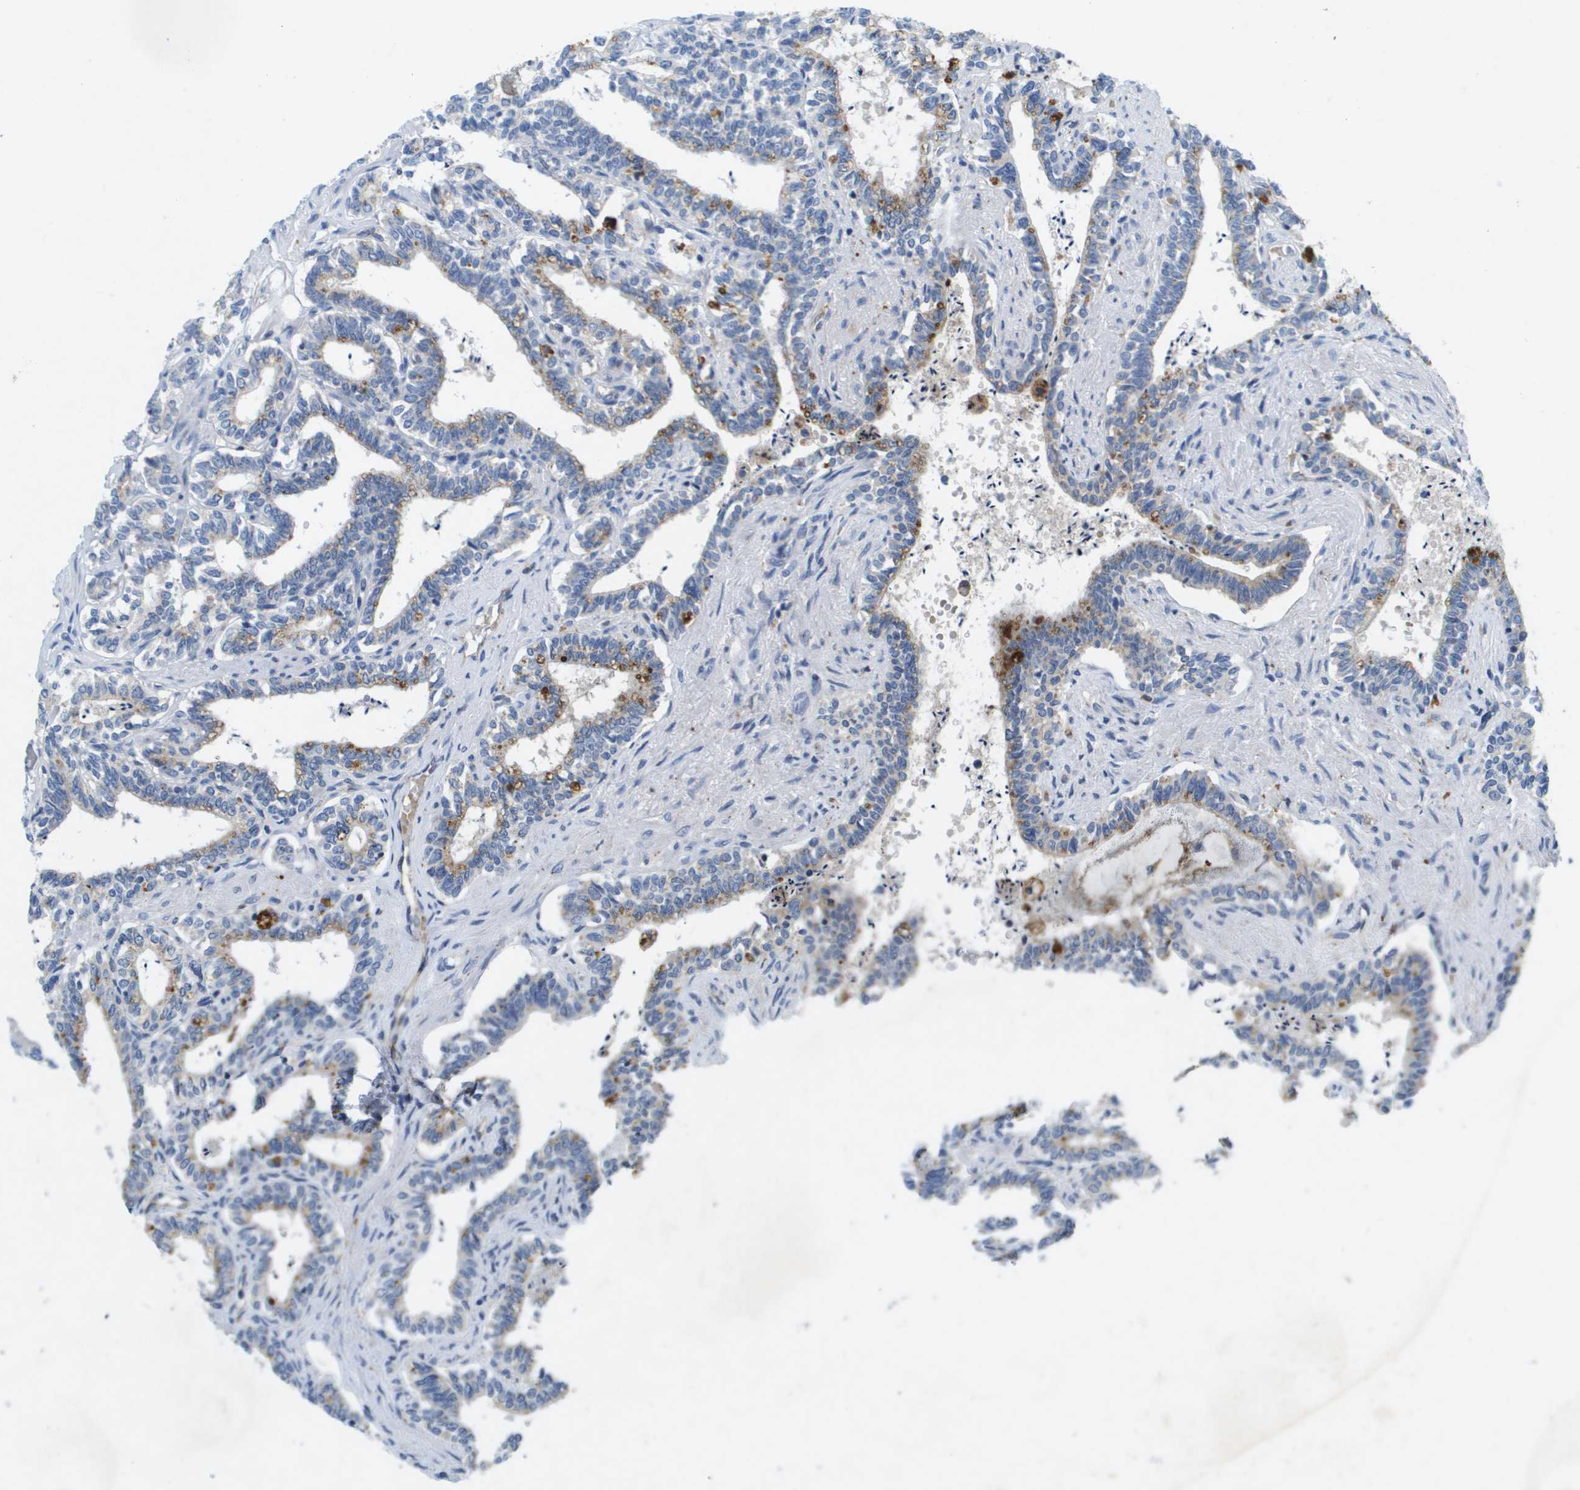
{"staining": {"intensity": "moderate", "quantity": "<25%", "location": "cytoplasmic/membranous"}, "tissue": "seminal vesicle", "cell_type": "Glandular cells", "image_type": "normal", "snomed": [{"axis": "morphology", "description": "Normal tissue, NOS"}, {"axis": "morphology", "description": "Adenocarcinoma, High grade"}, {"axis": "topography", "description": "Prostate"}, {"axis": "topography", "description": "Seminal veicle"}], "caption": "Immunohistochemical staining of benign seminal vesicle exhibits <25% levels of moderate cytoplasmic/membranous protein positivity in approximately <25% of glandular cells. (Brightfield microscopy of DAB IHC at high magnification).", "gene": "LIPG", "patient": {"sex": "male", "age": 55}}